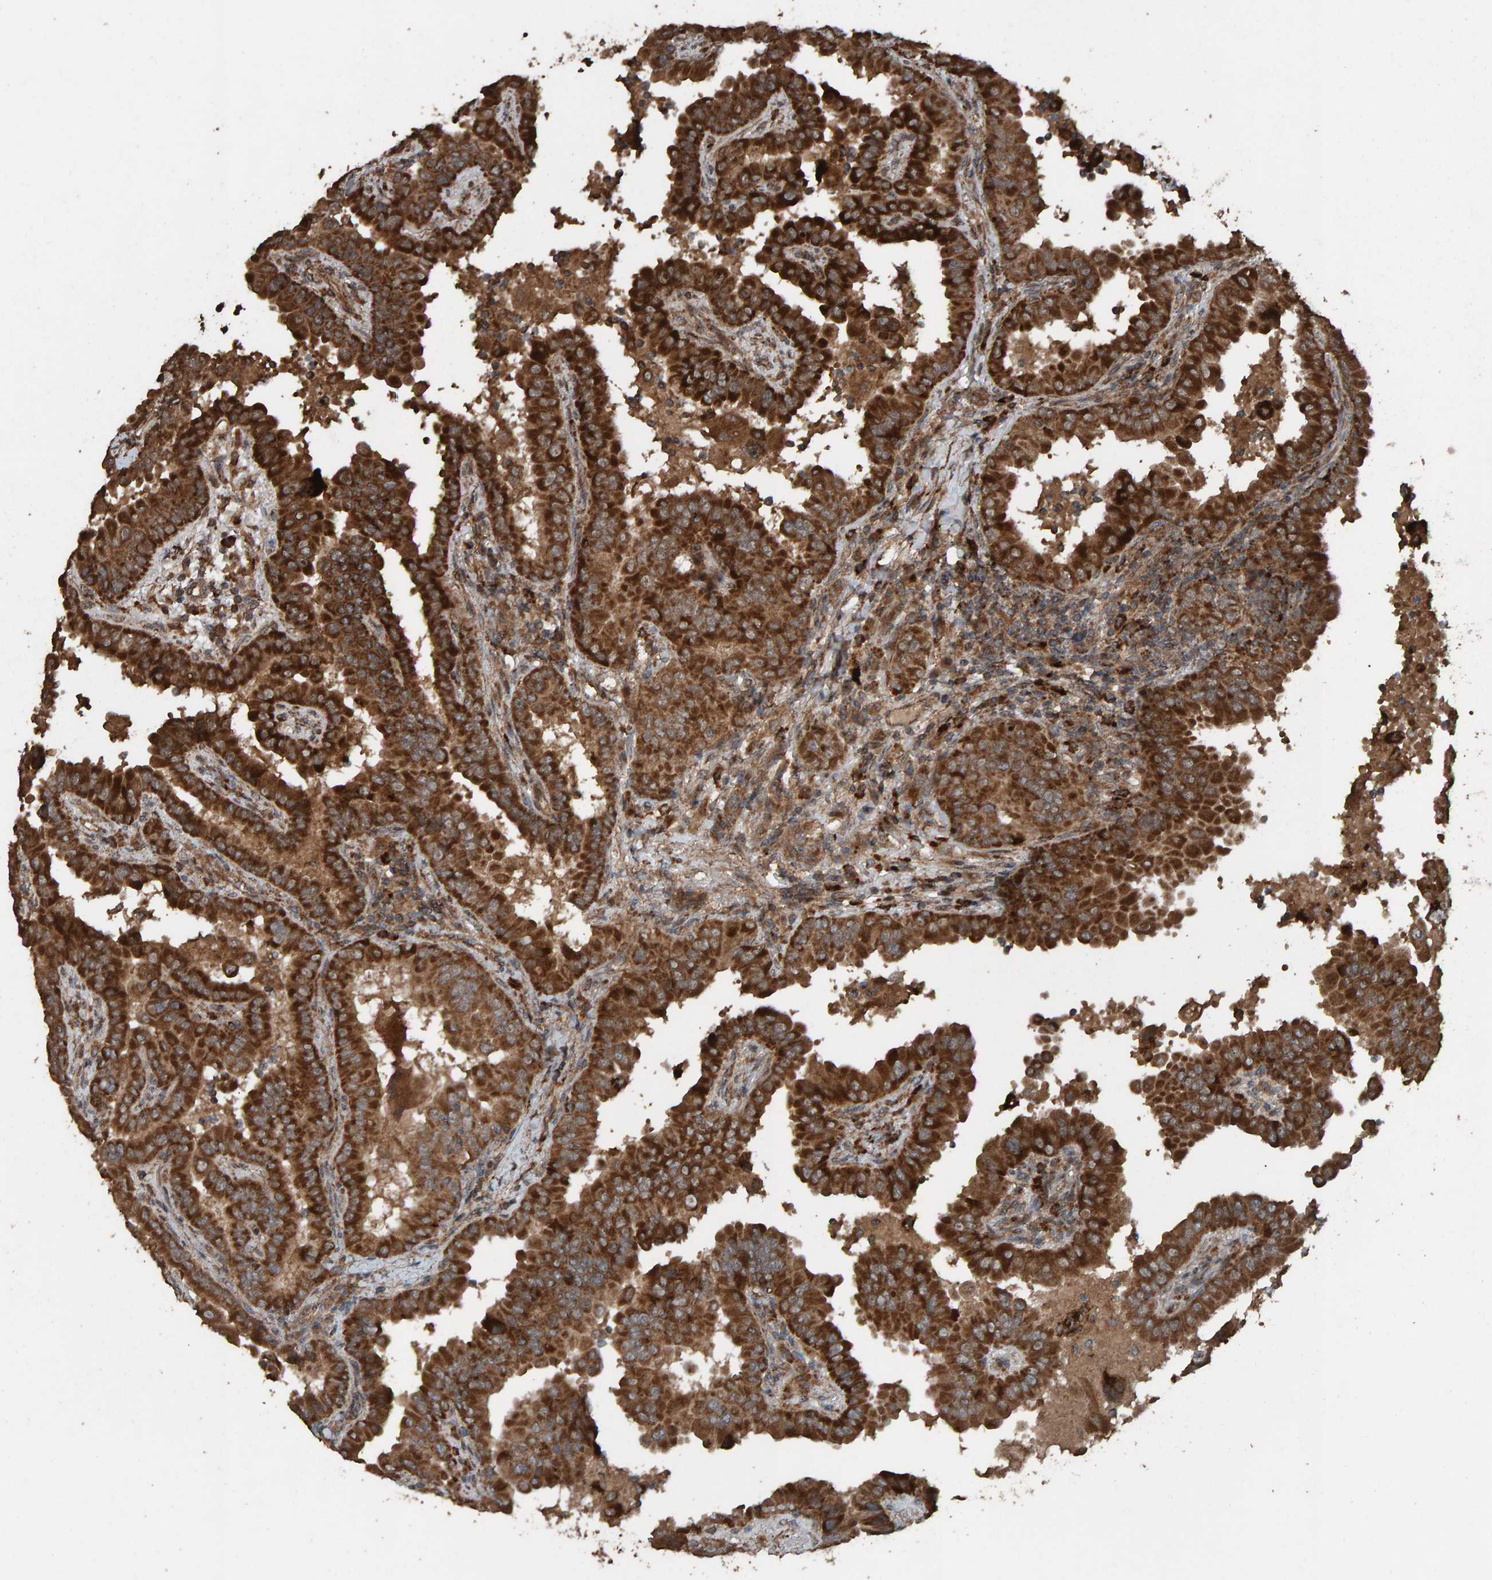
{"staining": {"intensity": "strong", "quantity": ">75%", "location": "cytoplasmic/membranous"}, "tissue": "thyroid cancer", "cell_type": "Tumor cells", "image_type": "cancer", "snomed": [{"axis": "morphology", "description": "Papillary adenocarcinoma, NOS"}, {"axis": "topography", "description": "Thyroid gland"}], "caption": "Protein expression analysis of thyroid cancer (papillary adenocarcinoma) displays strong cytoplasmic/membranous staining in about >75% of tumor cells. (DAB IHC with brightfield microscopy, high magnification).", "gene": "DUS1L", "patient": {"sex": "male", "age": 33}}